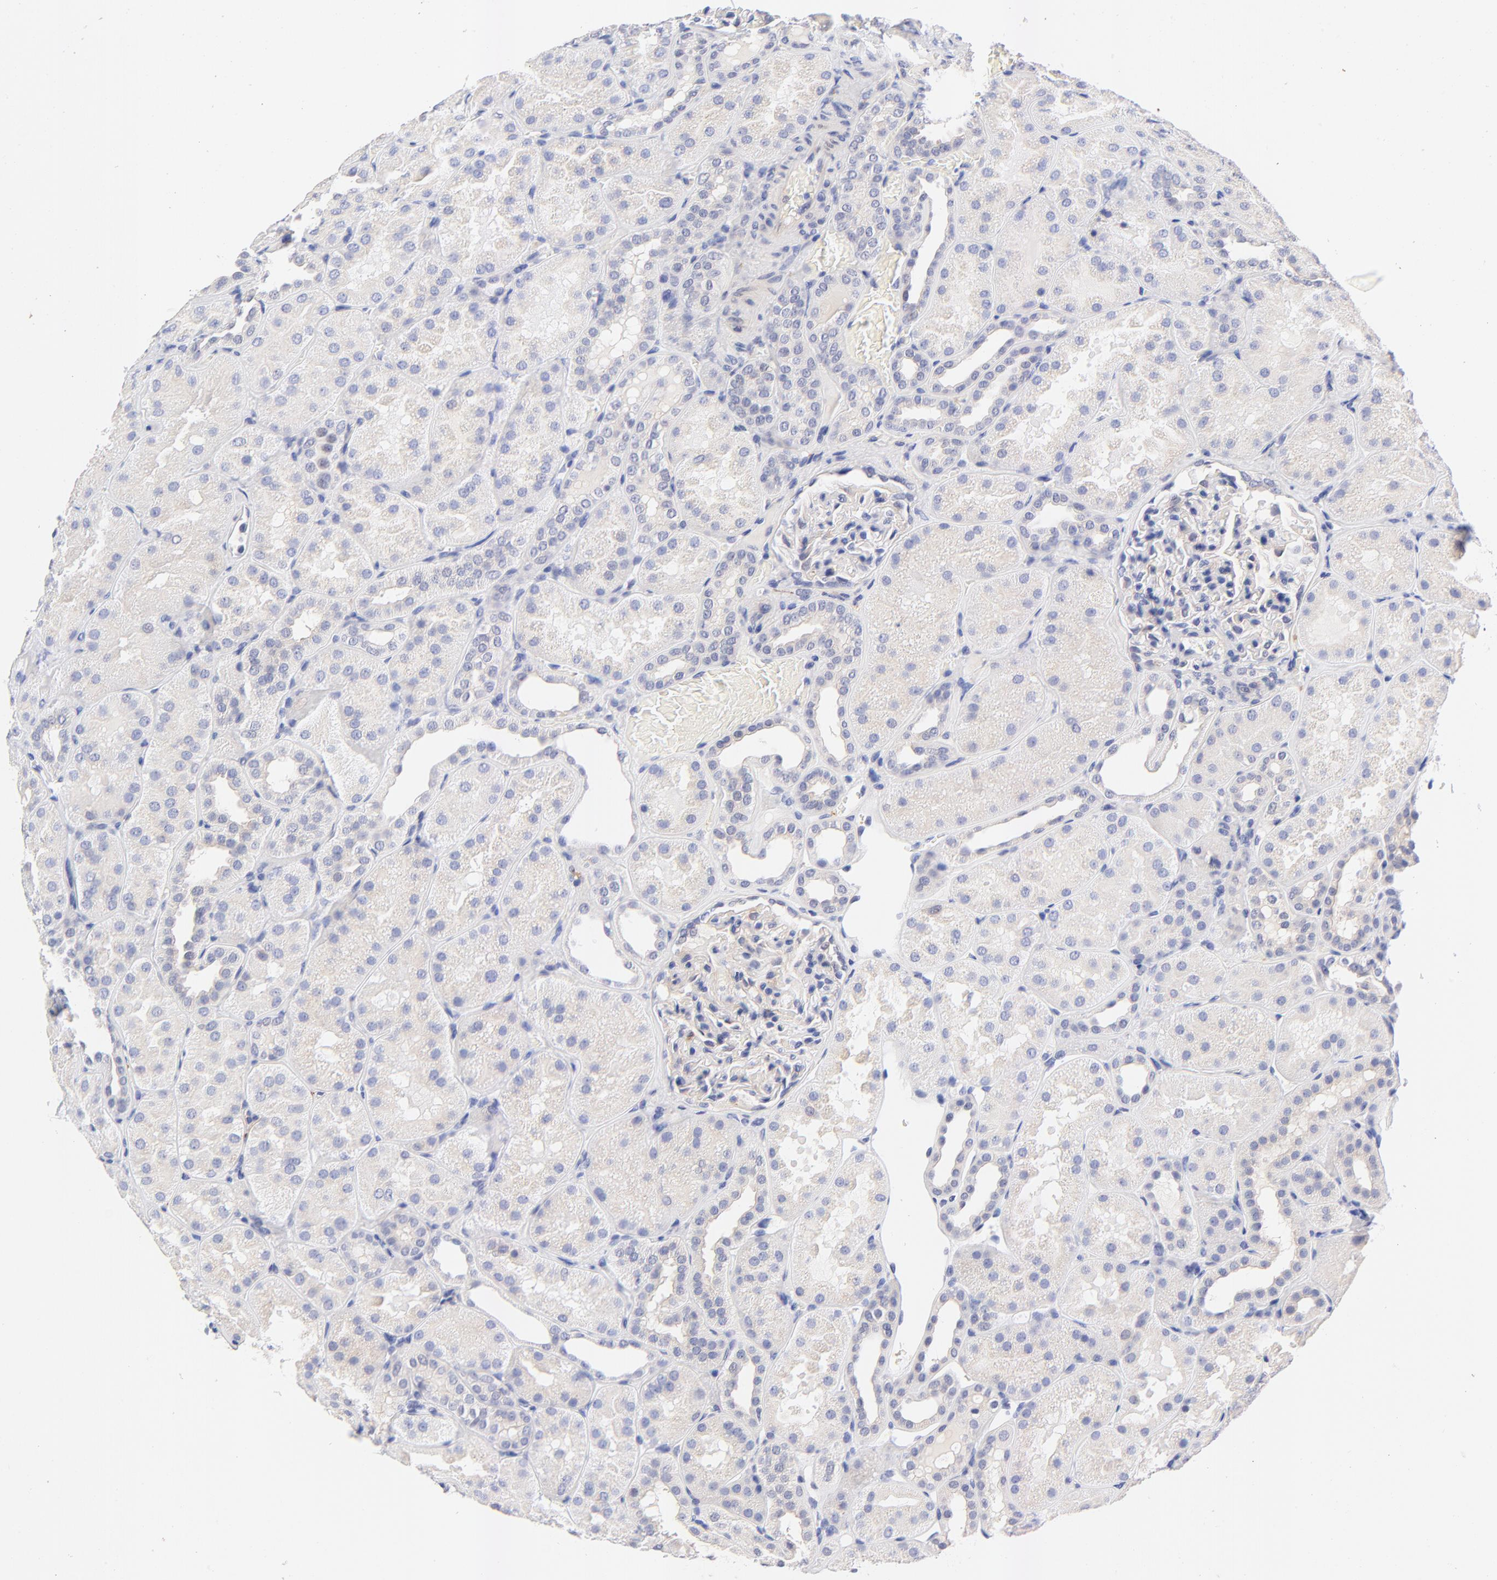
{"staining": {"intensity": "negative", "quantity": "none", "location": "none"}, "tissue": "kidney", "cell_type": "Cells in glomeruli", "image_type": "normal", "snomed": [{"axis": "morphology", "description": "Normal tissue, NOS"}, {"axis": "topography", "description": "Kidney"}], "caption": "A micrograph of kidney stained for a protein displays no brown staining in cells in glomeruli.", "gene": "FAM117B", "patient": {"sex": "male", "age": 28}}